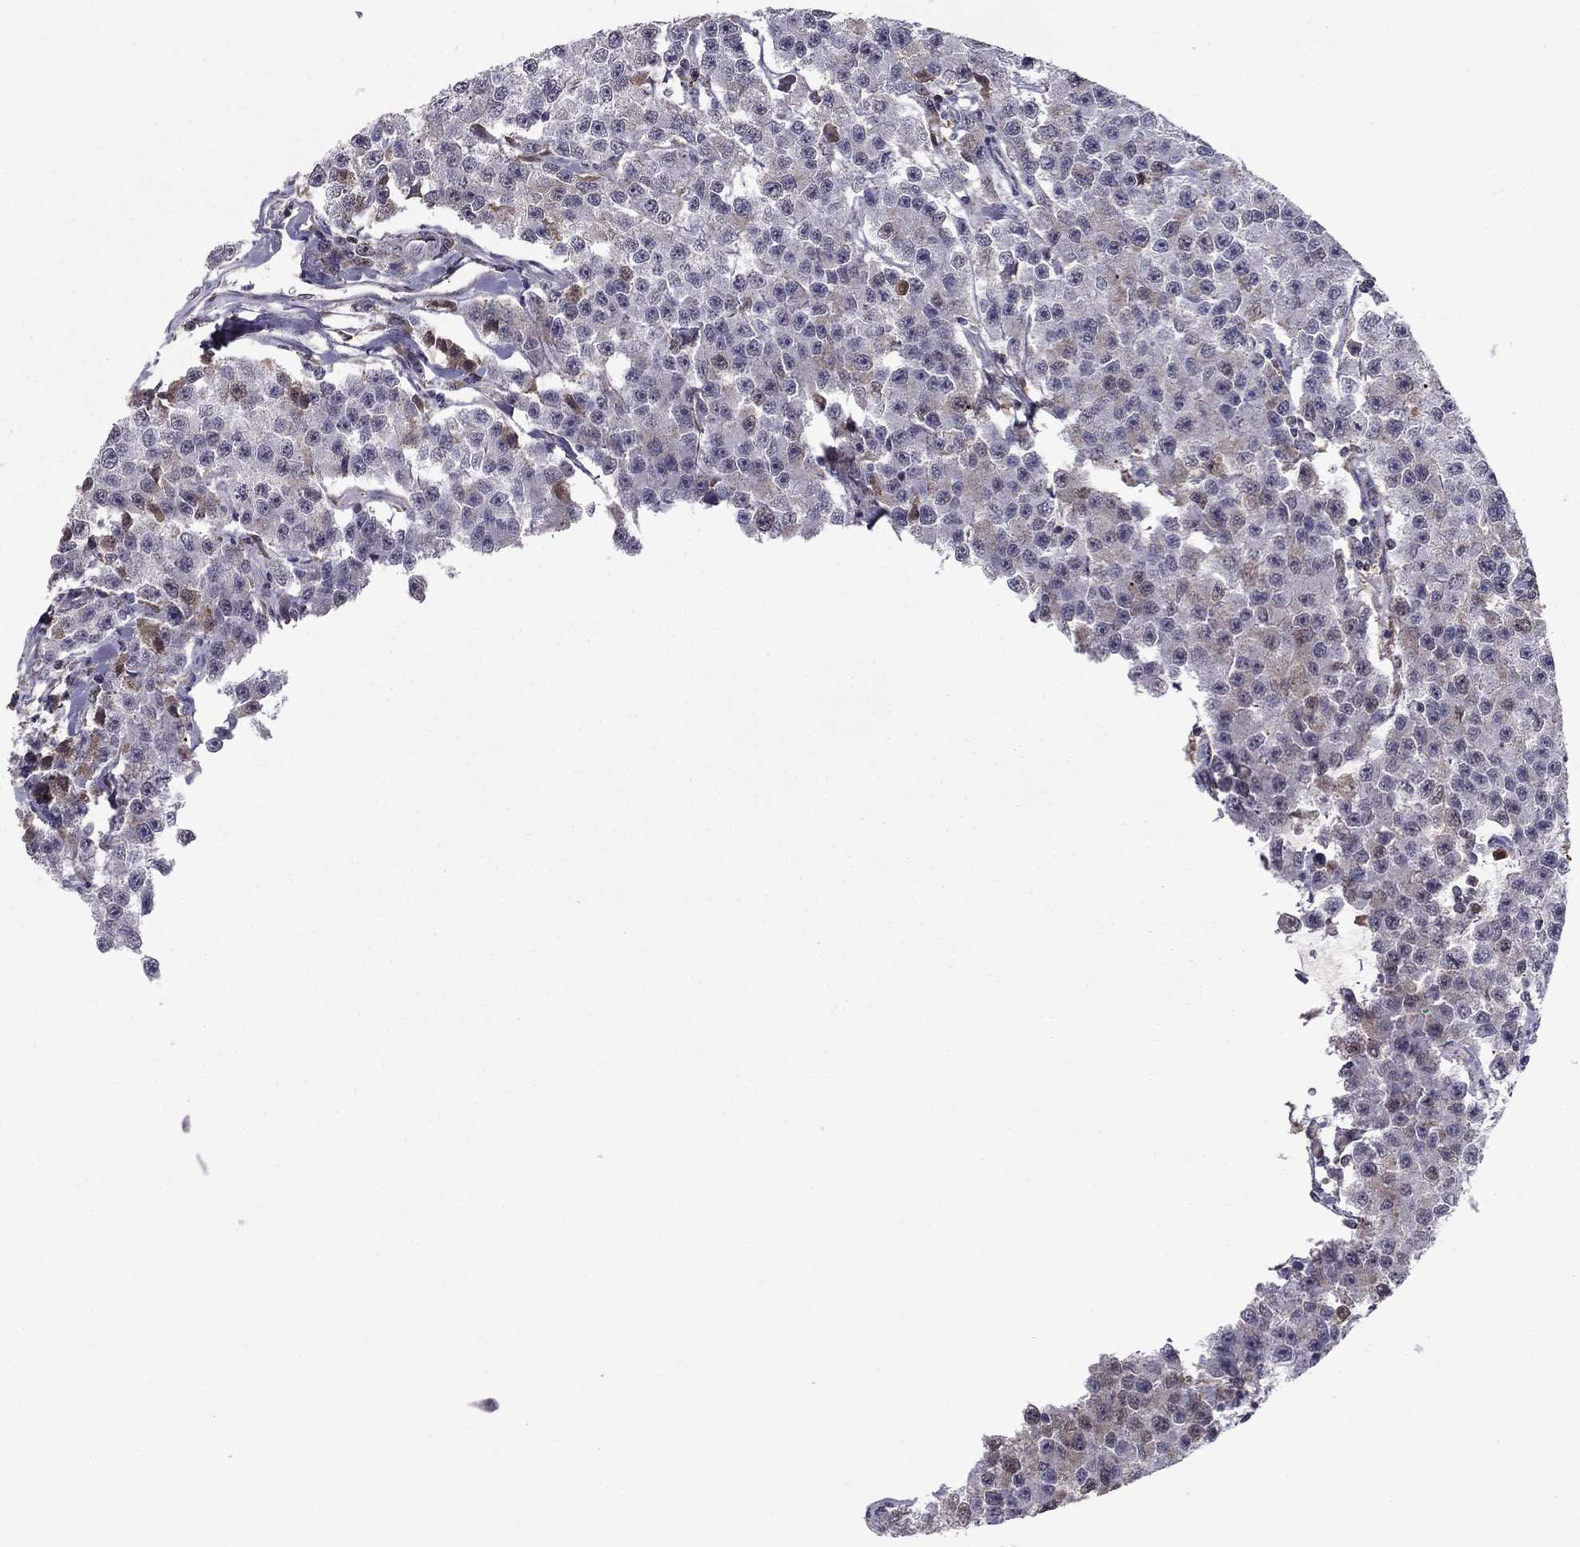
{"staining": {"intensity": "negative", "quantity": "none", "location": "none"}, "tissue": "testis cancer", "cell_type": "Tumor cells", "image_type": "cancer", "snomed": [{"axis": "morphology", "description": "Seminoma, NOS"}, {"axis": "topography", "description": "Testis"}], "caption": "High power microscopy photomicrograph of an immunohistochemistry (IHC) micrograph of testis cancer, revealing no significant expression in tumor cells.", "gene": "HCN1", "patient": {"sex": "male", "age": 59}}